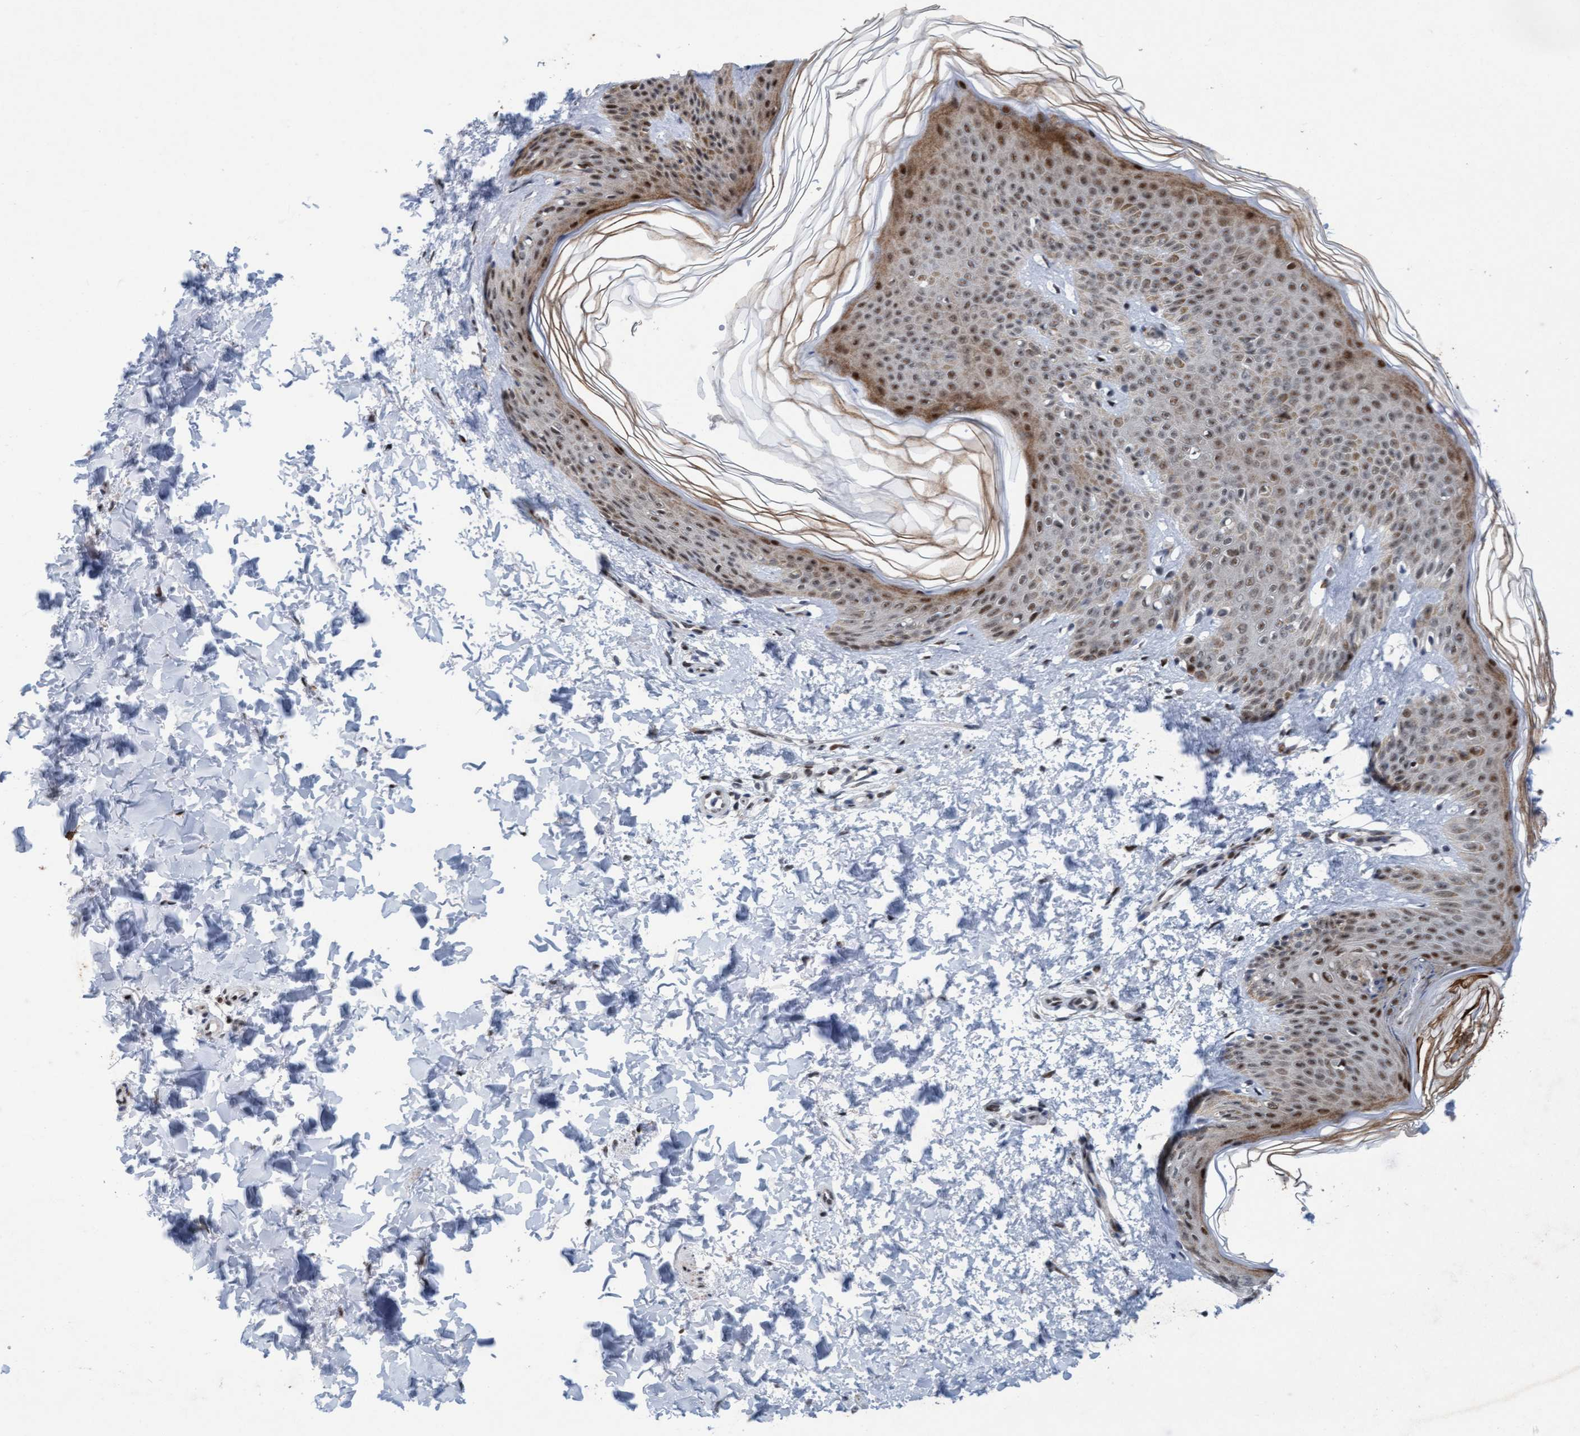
{"staining": {"intensity": "negative", "quantity": "none", "location": "none"}, "tissue": "skin", "cell_type": "Fibroblasts", "image_type": "normal", "snomed": [{"axis": "morphology", "description": "Normal tissue, NOS"}, {"axis": "morphology", "description": "Neoplasm, benign, NOS"}, {"axis": "topography", "description": "Skin"}, {"axis": "topography", "description": "Soft tissue"}], "caption": "Immunohistochemistry (IHC) micrograph of normal skin stained for a protein (brown), which exhibits no staining in fibroblasts. (DAB (3,3'-diaminobenzidine) IHC with hematoxylin counter stain).", "gene": "CWC27", "patient": {"sex": "male", "age": 26}}